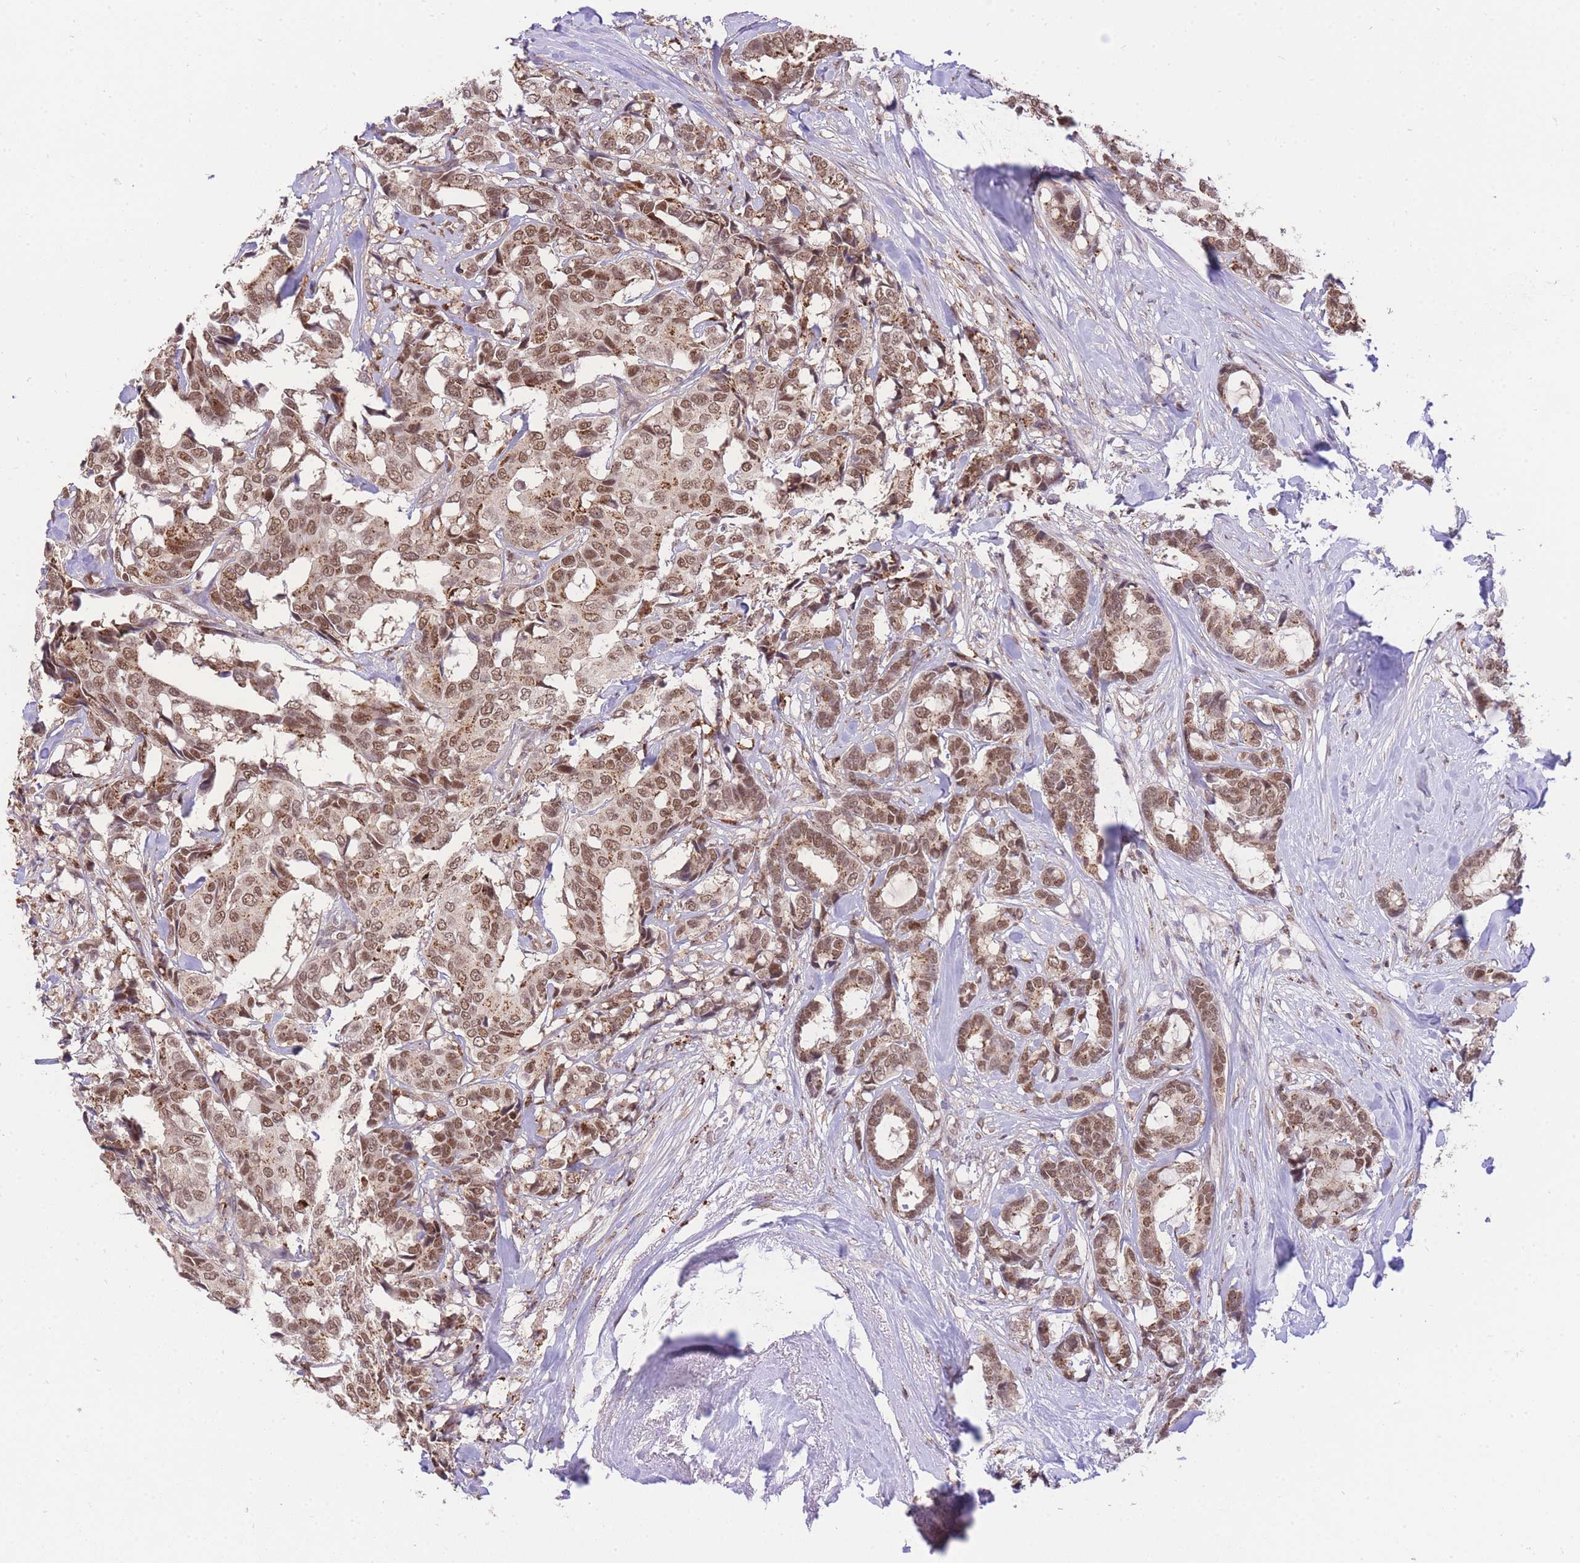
{"staining": {"intensity": "moderate", "quantity": ">75%", "location": "nuclear"}, "tissue": "breast cancer", "cell_type": "Tumor cells", "image_type": "cancer", "snomed": [{"axis": "morphology", "description": "Duct carcinoma"}, {"axis": "topography", "description": "Breast"}], "caption": "Protein staining shows moderate nuclear staining in about >75% of tumor cells in breast cancer (invasive ductal carcinoma). The staining was performed using DAB (3,3'-diaminobenzidine) to visualize the protein expression in brown, while the nuclei were stained in blue with hematoxylin (Magnification: 20x).", "gene": "UBXN7", "patient": {"sex": "female", "age": 87}}